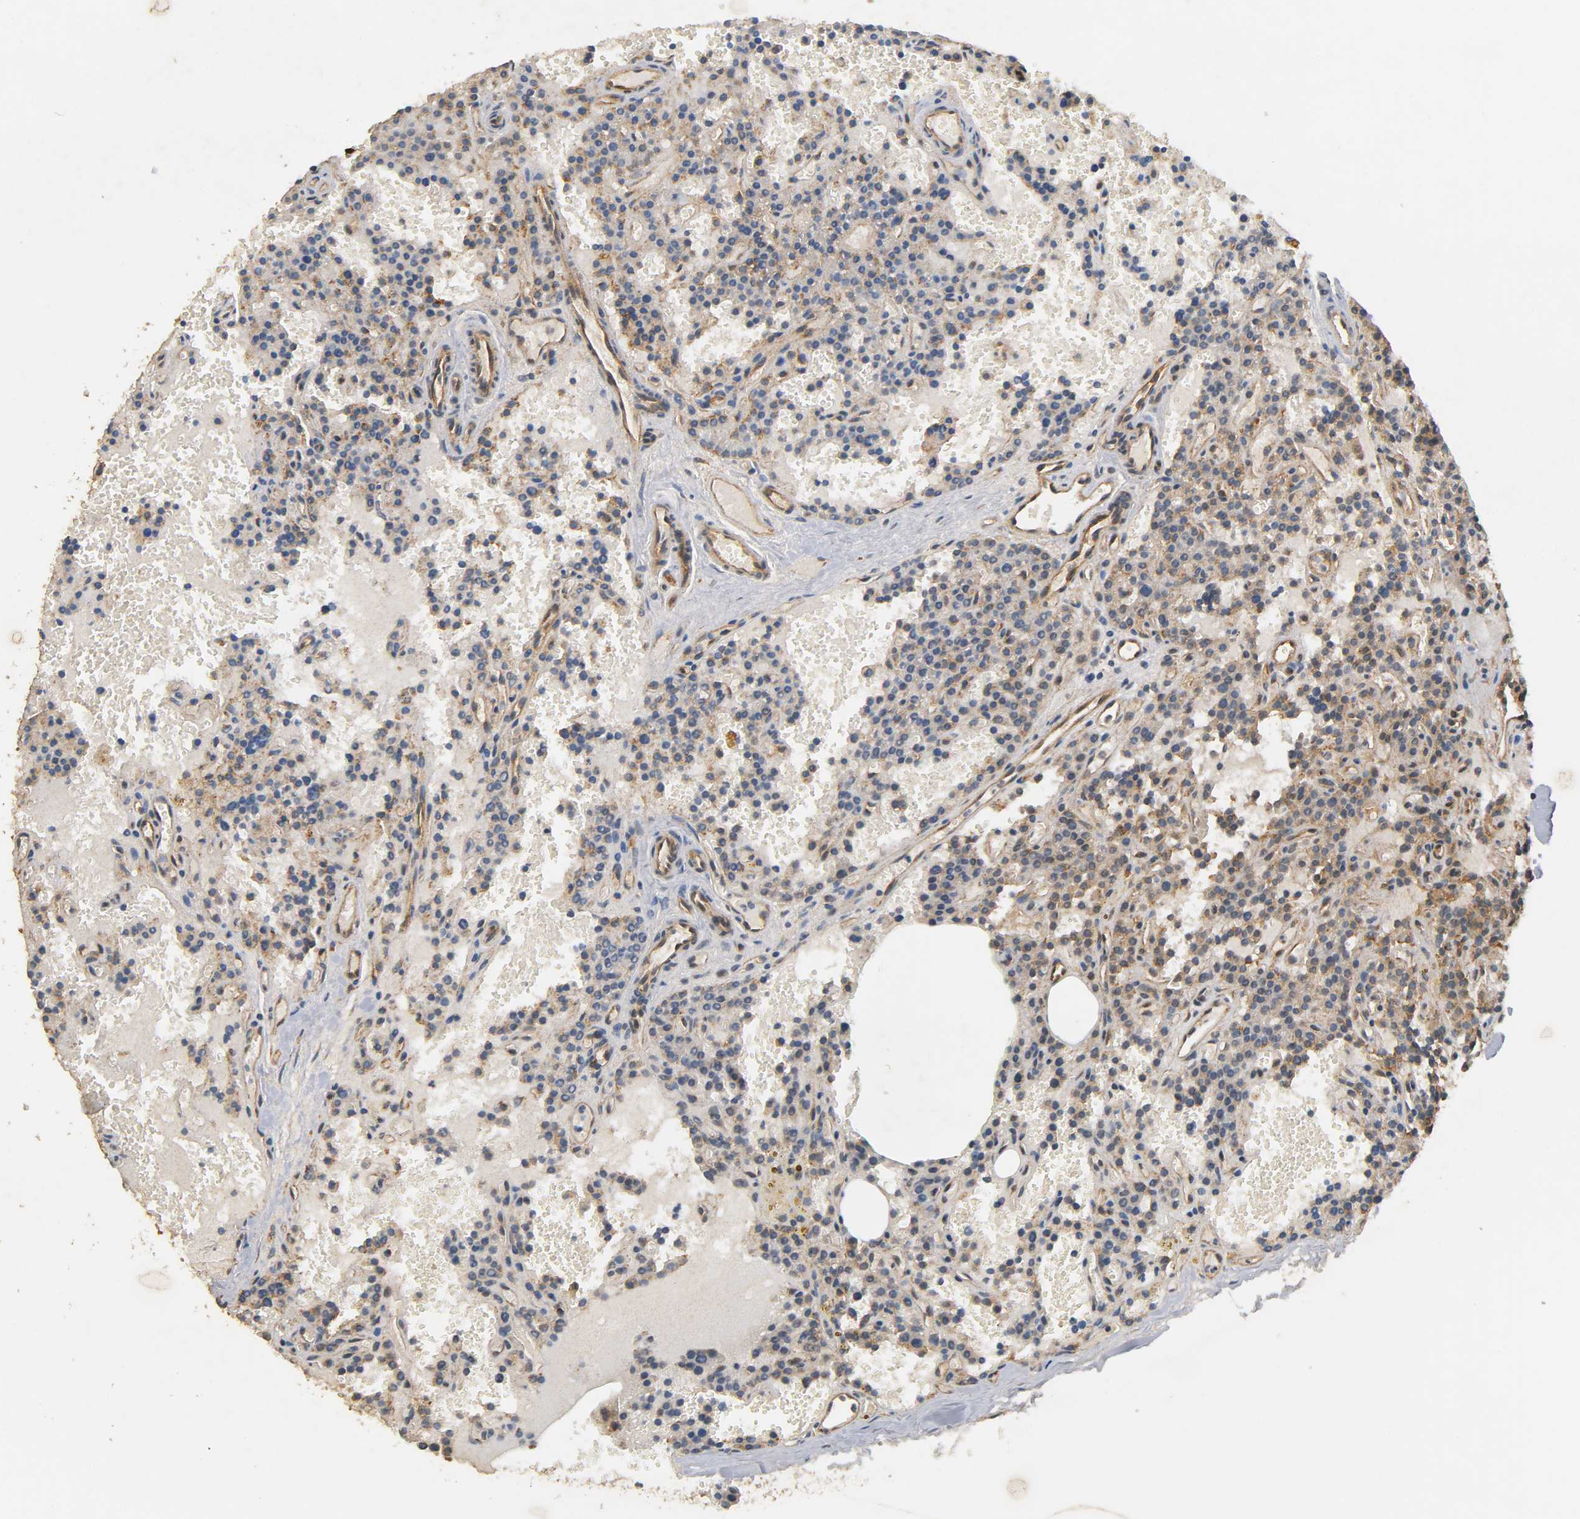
{"staining": {"intensity": "strong", "quantity": ">75%", "location": "cytoplasmic/membranous,nuclear"}, "tissue": "parathyroid gland", "cell_type": "Glandular cells", "image_type": "normal", "snomed": [{"axis": "morphology", "description": "Normal tissue, NOS"}, {"axis": "topography", "description": "Parathyroid gland"}], "caption": "Protein expression analysis of benign parathyroid gland displays strong cytoplasmic/membranous,nuclear staining in about >75% of glandular cells. The staining is performed using DAB brown chromogen to label protein expression. The nuclei are counter-stained blue using hematoxylin.", "gene": "IFITM2", "patient": {"sex": "male", "age": 25}}